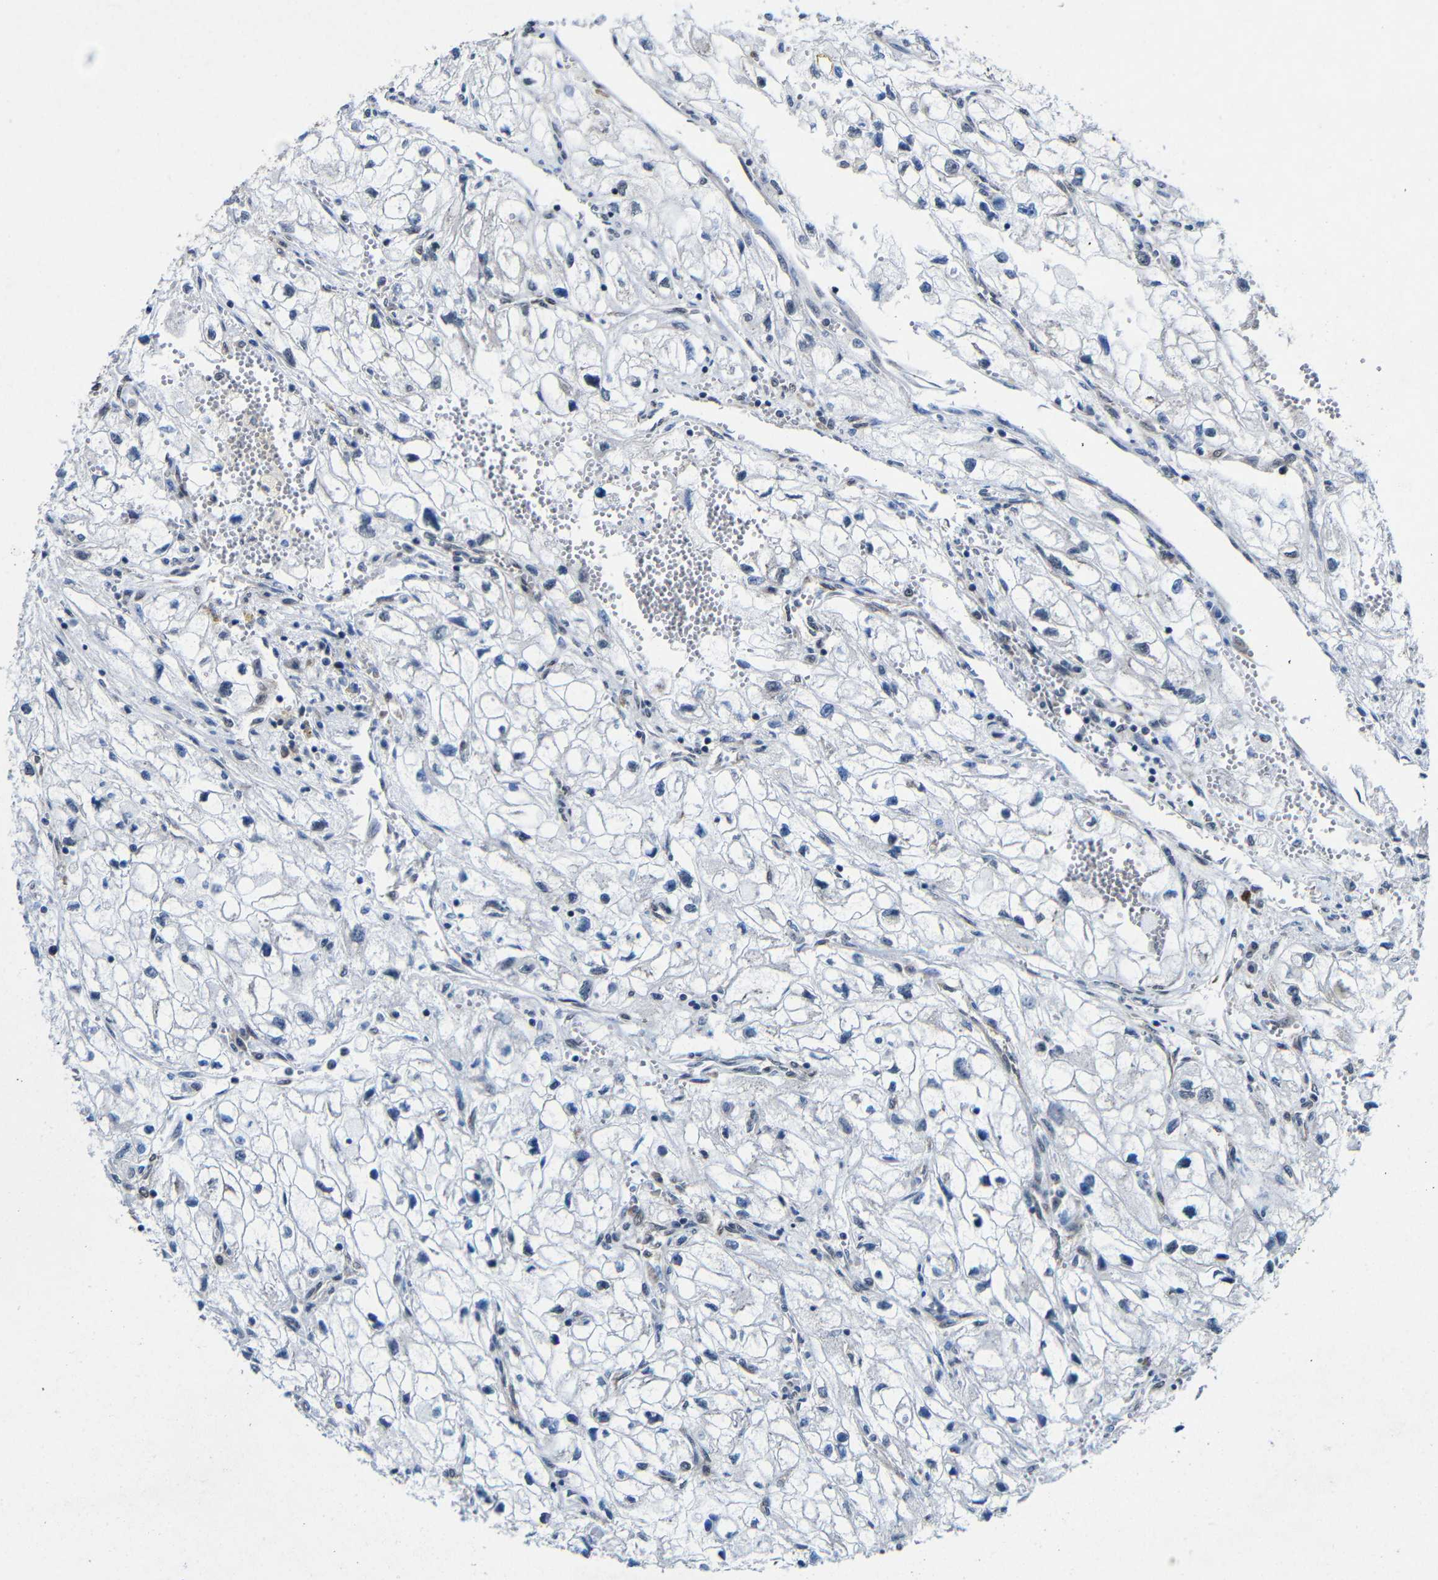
{"staining": {"intensity": "negative", "quantity": "none", "location": "none"}, "tissue": "renal cancer", "cell_type": "Tumor cells", "image_type": "cancer", "snomed": [{"axis": "morphology", "description": "Adenocarcinoma, NOS"}, {"axis": "topography", "description": "Kidney"}], "caption": "This is an immunohistochemistry (IHC) photomicrograph of human adenocarcinoma (renal). There is no staining in tumor cells.", "gene": "PTBP1", "patient": {"sex": "female", "age": 70}}